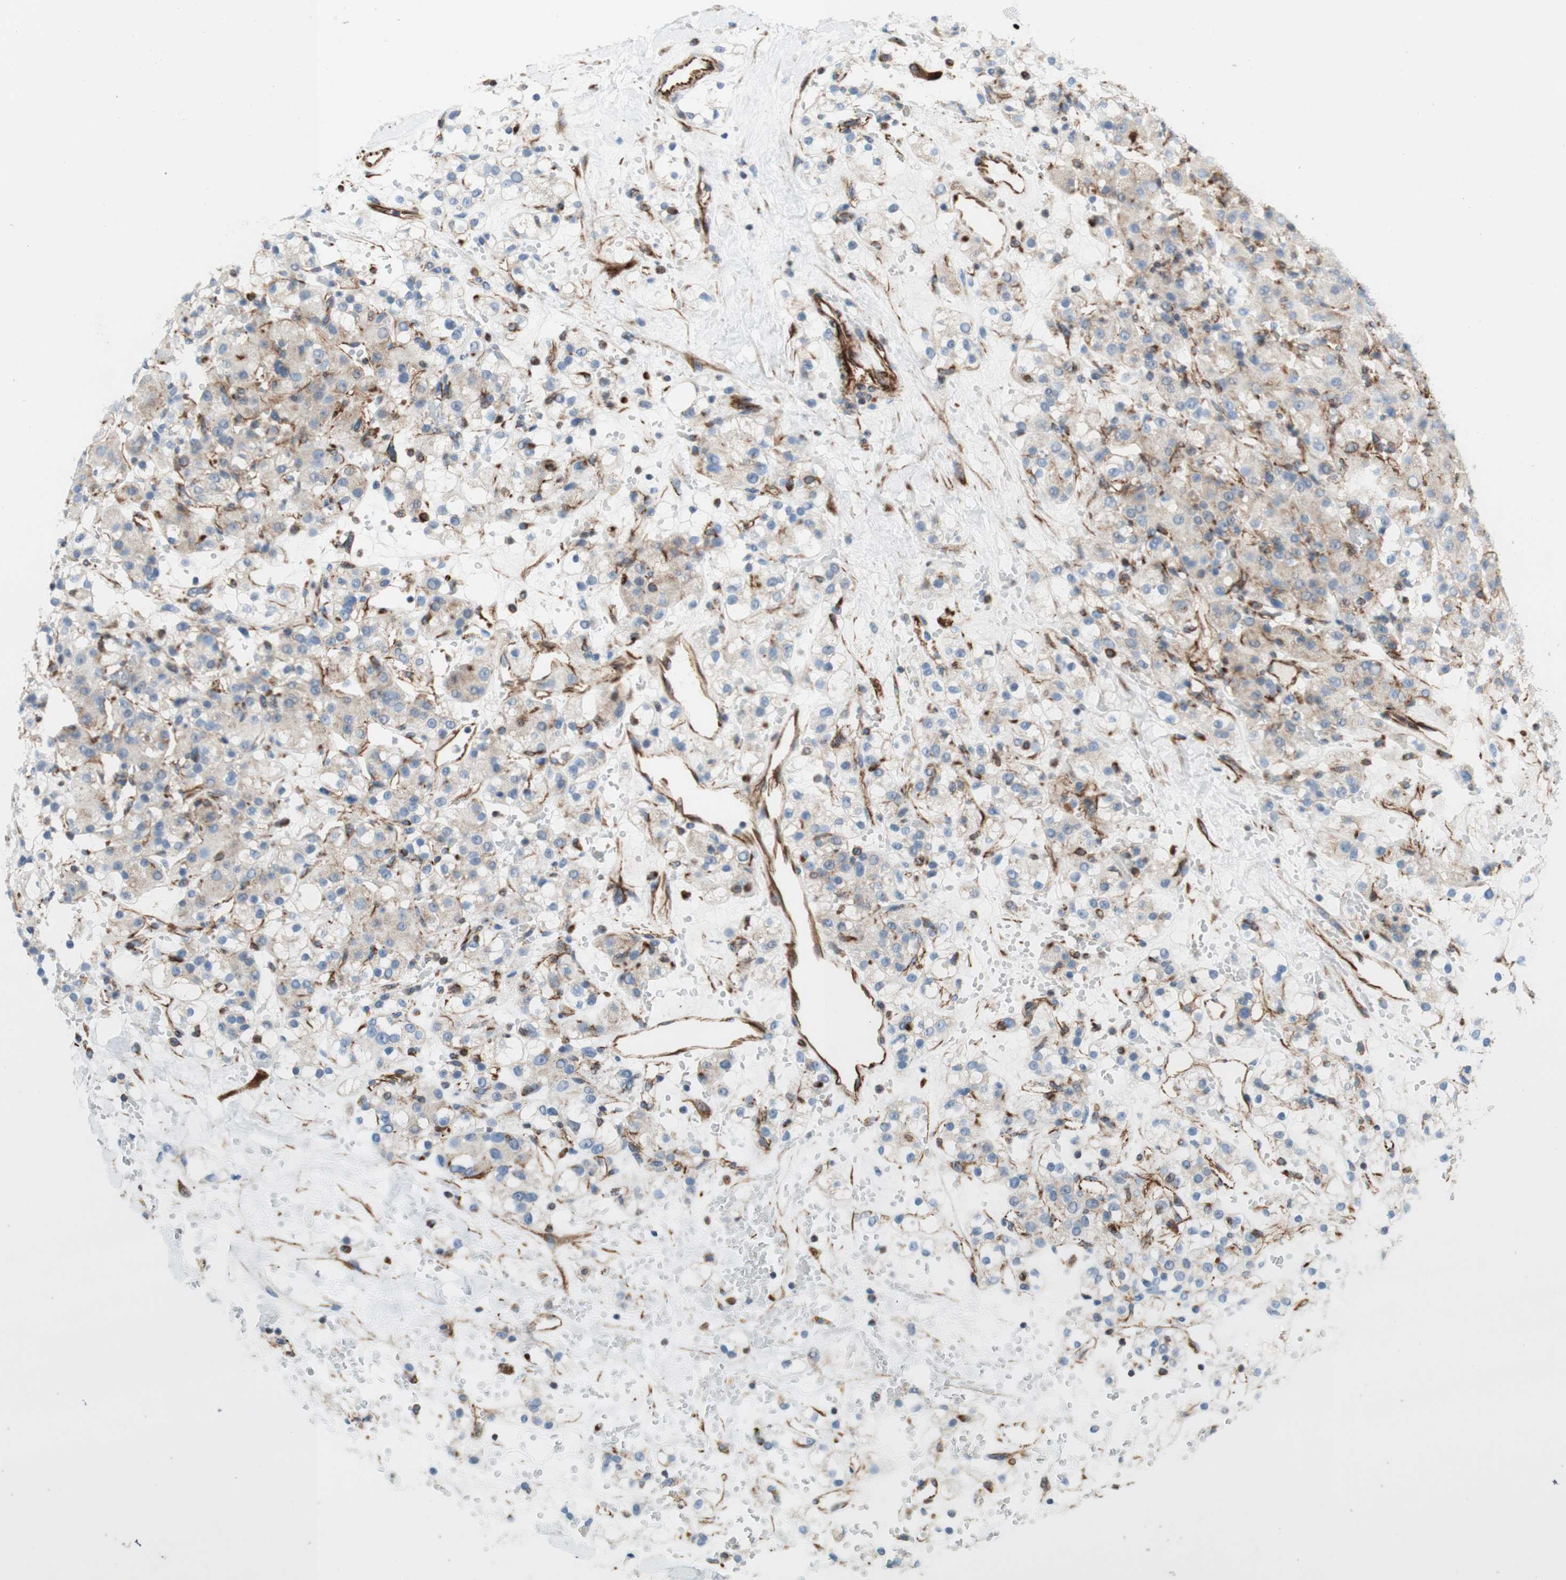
{"staining": {"intensity": "weak", "quantity": ">75%", "location": "cytoplasmic/membranous"}, "tissue": "renal cancer", "cell_type": "Tumor cells", "image_type": "cancer", "snomed": [{"axis": "morphology", "description": "Adenocarcinoma, NOS"}, {"axis": "topography", "description": "Kidney"}], "caption": "Immunohistochemistry (IHC) histopathology image of adenocarcinoma (renal) stained for a protein (brown), which reveals low levels of weak cytoplasmic/membranous expression in approximately >75% of tumor cells.", "gene": "POU2AF1", "patient": {"sex": "male", "age": 61}}